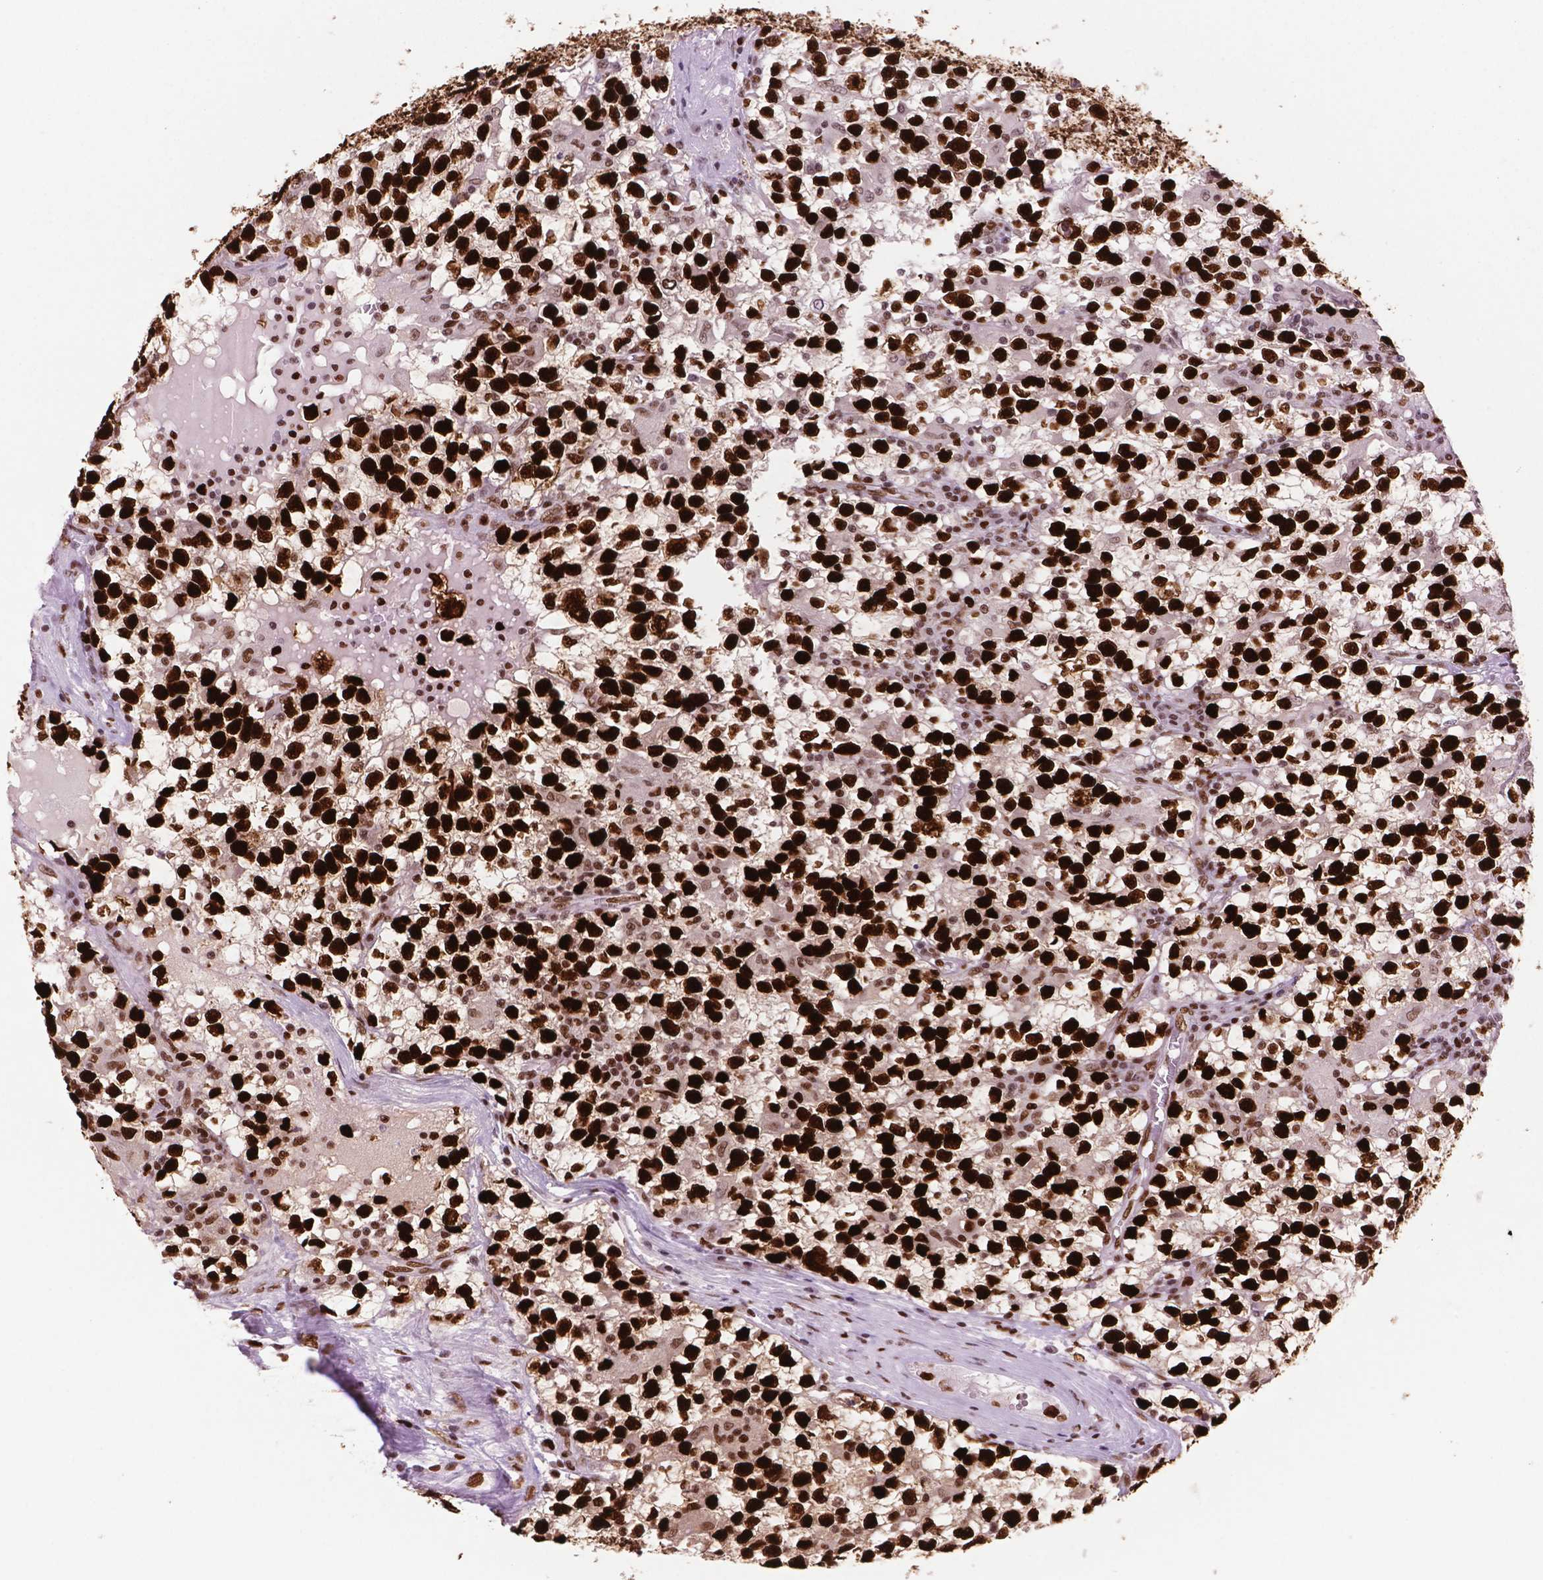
{"staining": {"intensity": "strong", "quantity": ">75%", "location": "nuclear"}, "tissue": "testis cancer", "cell_type": "Tumor cells", "image_type": "cancer", "snomed": [{"axis": "morphology", "description": "Seminoma, NOS"}, {"axis": "topography", "description": "Testis"}], "caption": "Testis seminoma stained for a protein (brown) shows strong nuclear positive staining in about >75% of tumor cells.", "gene": "MSH6", "patient": {"sex": "male", "age": 31}}